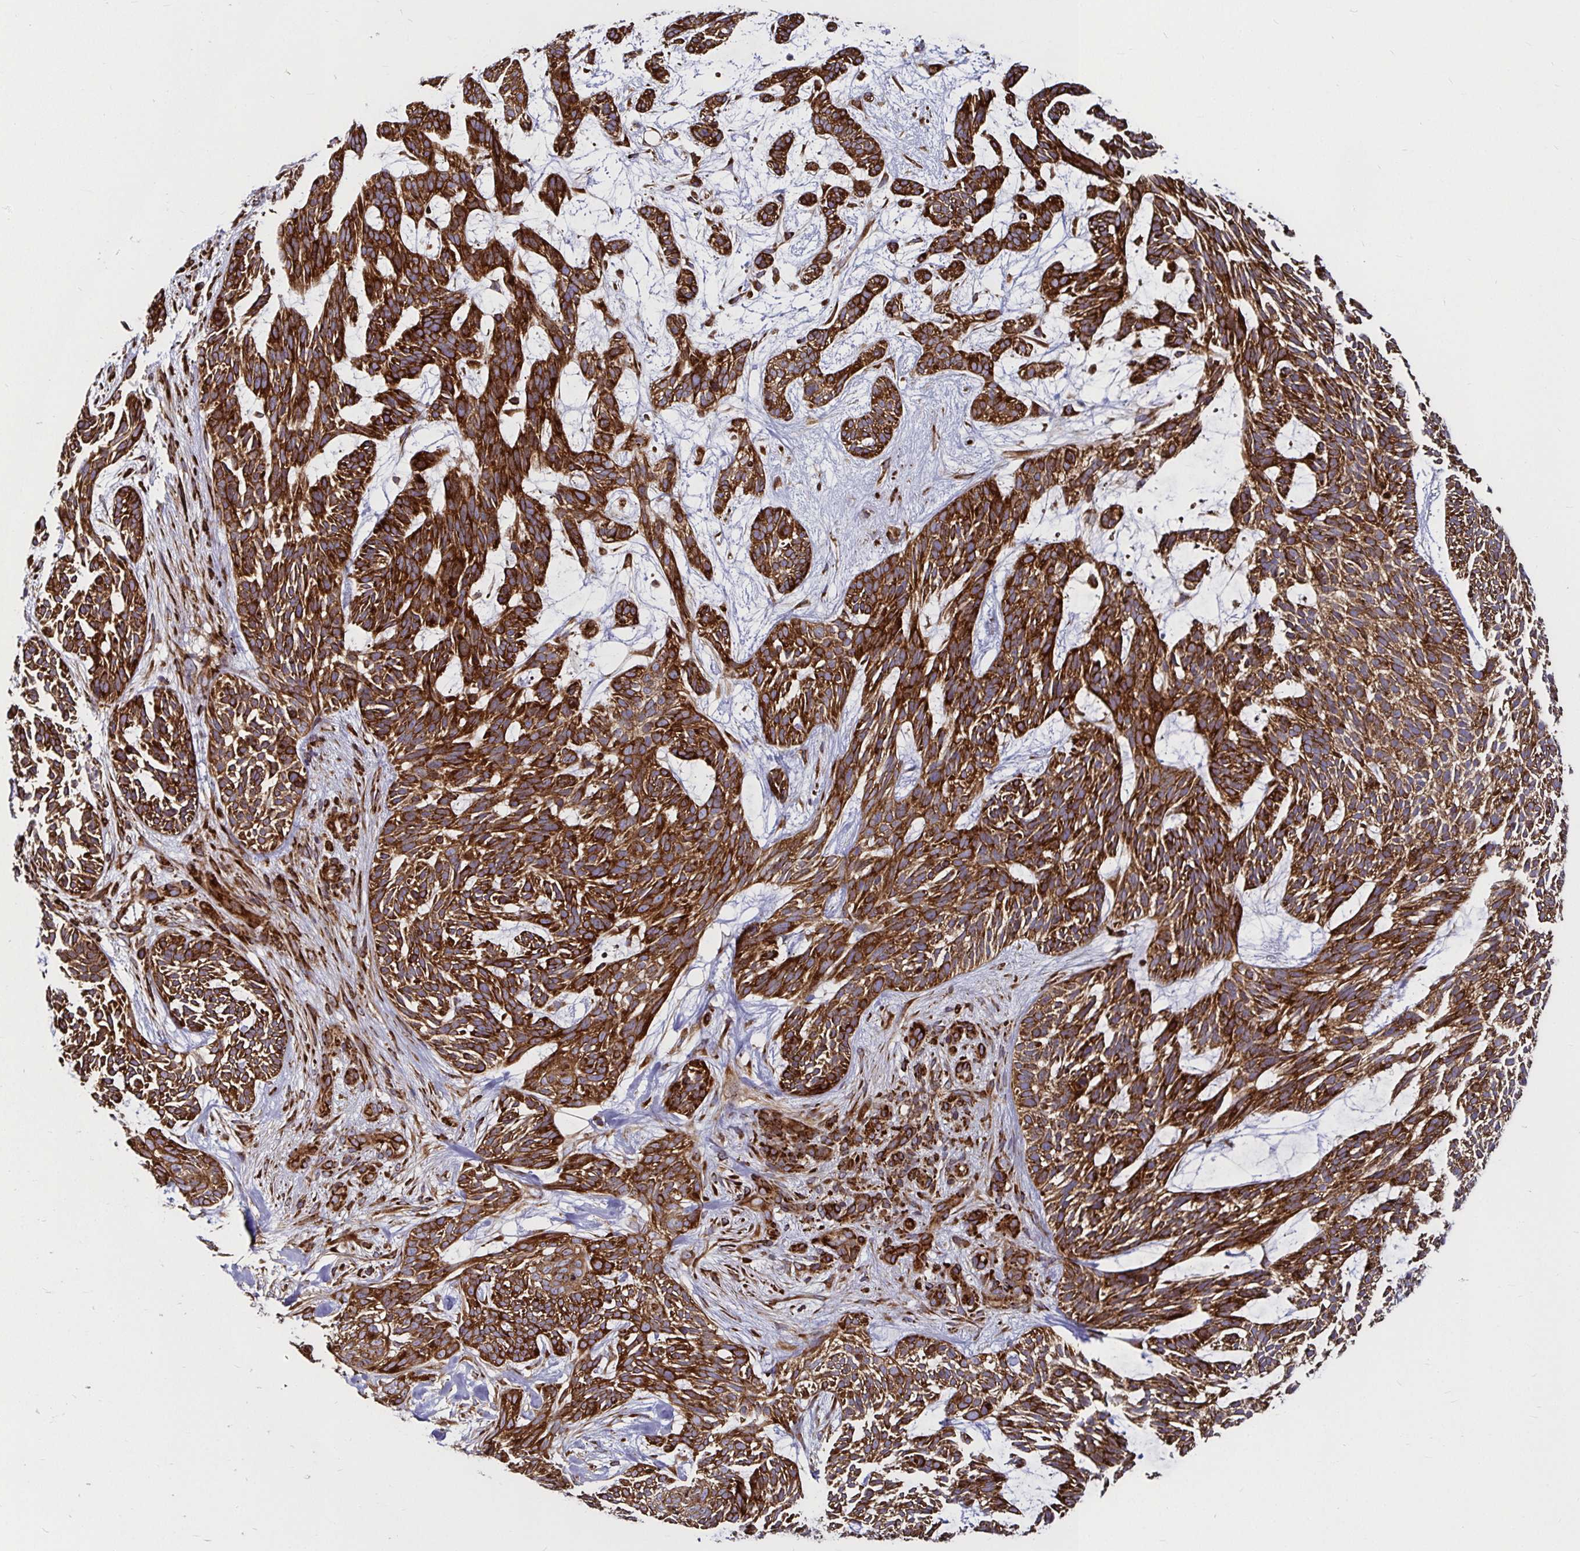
{"staining": {"intensity": "strong", "quantity": ">75%", "location": "cytoplasmic/membranous"}, "tissue": "skin cancer", "cell_type": "Tumor cells", "image_type": "cancer", "snomed": [{"axis": "morphology", "description": "Basal cell carcinoma"}, {"axis": "topography", "description": "Skin"}, {"axis": "topography", "description": "Skin, foot"}], "caption": "A high-resolution histopathology image shows immunohistochemistry (IHC) staining of skin cancer, which demonstrates strong cytoplasmic/membranous staining in about >75% of tumor cells.", "gene": "SMYD3", "patient": {"sex": "female", "age": 77}}